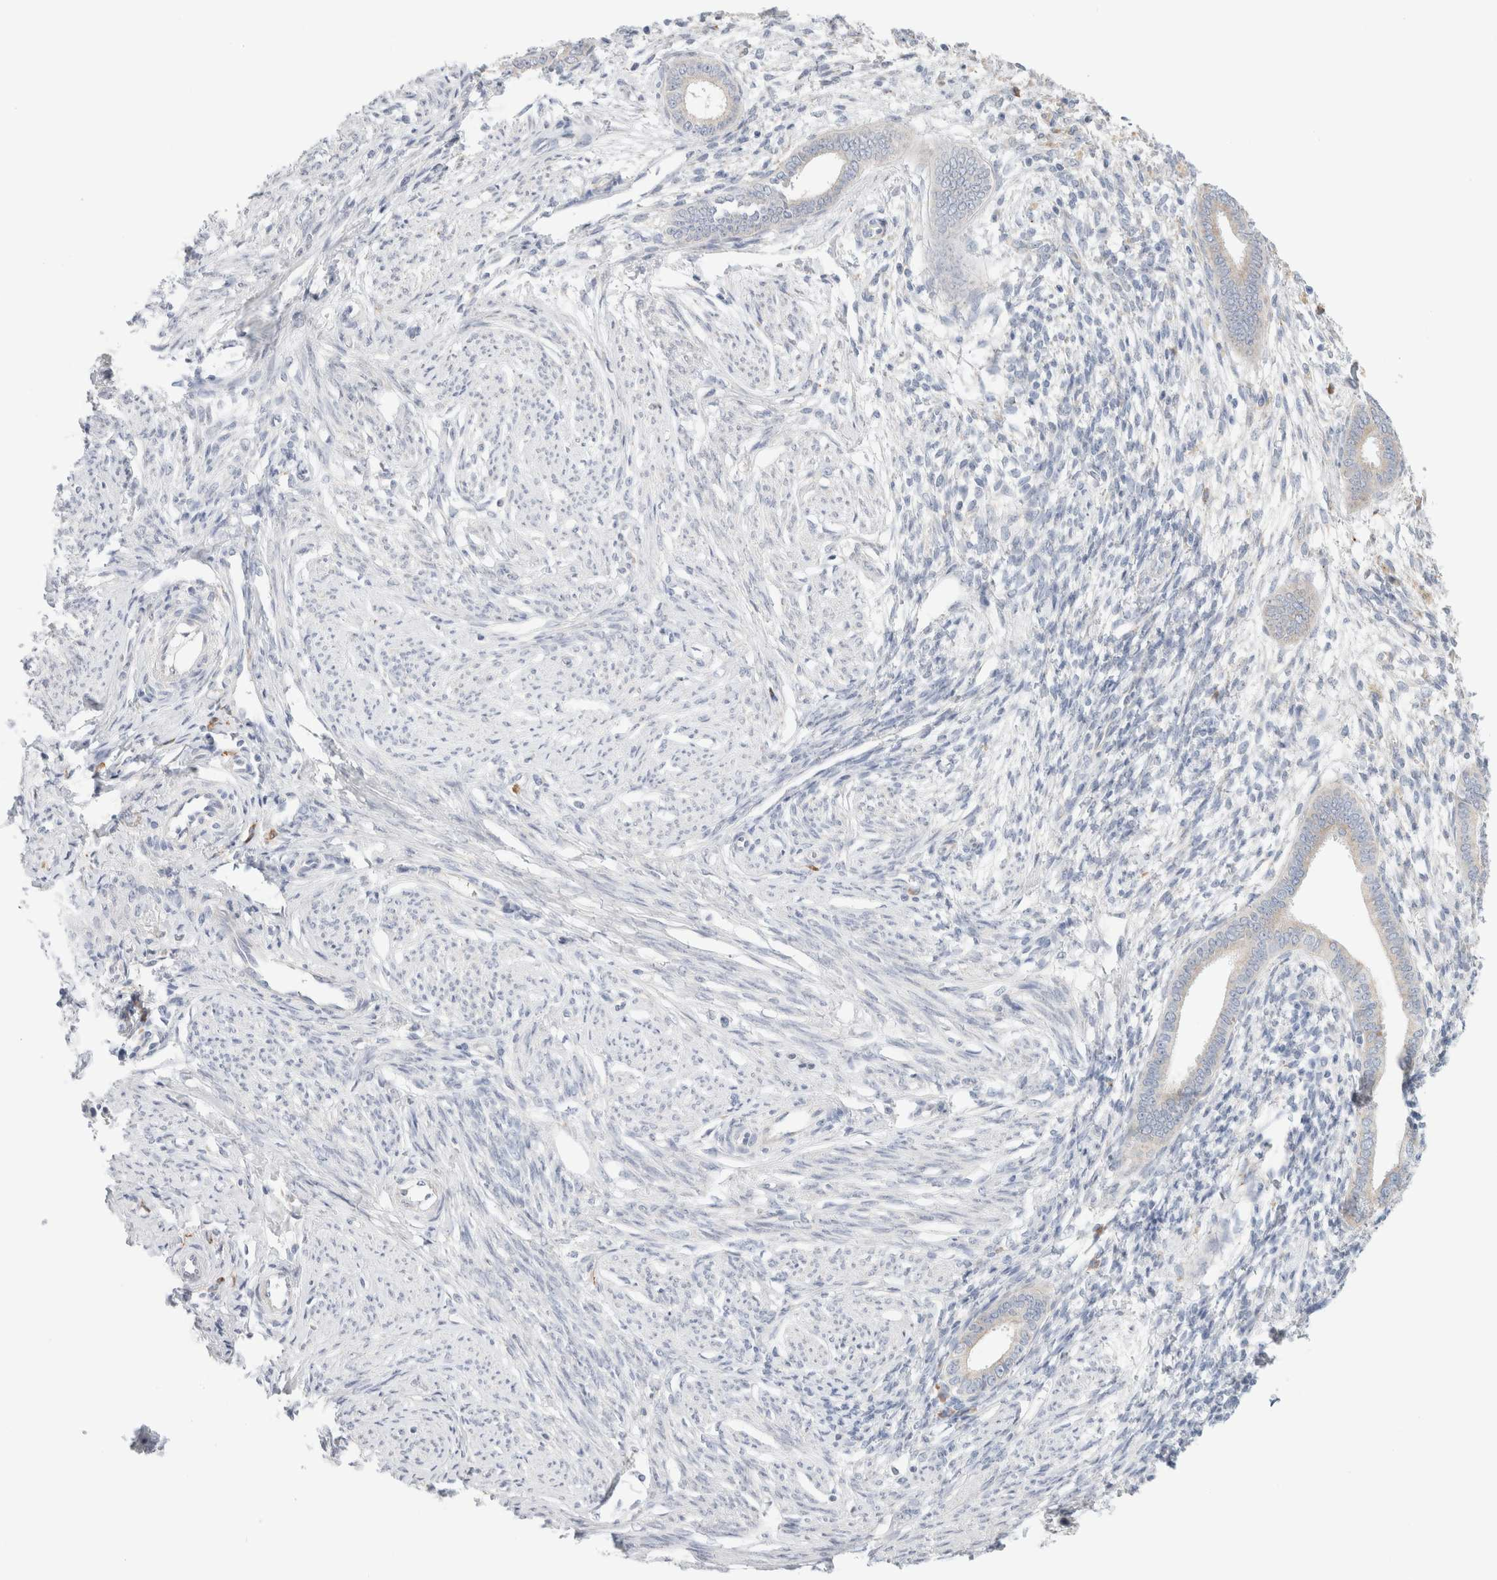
{"staining": {"intensity": "negative", "quantity": "none", "location": "none"}, "tissue": "endometrium", "cell_type": "Cells in endometrial stroma", "image_type": "normal", "snomed": [{"axis": "morphology", "description": "Normal tissue, NOS"}, {"axis": "topography", "description": "Endometrium"}], "caption": "Human endometrium stained for a protein using immunohistochemistry (IHC) exhibits no expression in cells in endometrial stroma.", "gene": "CSK", "patient": {"sex": "female", "age": 56}}